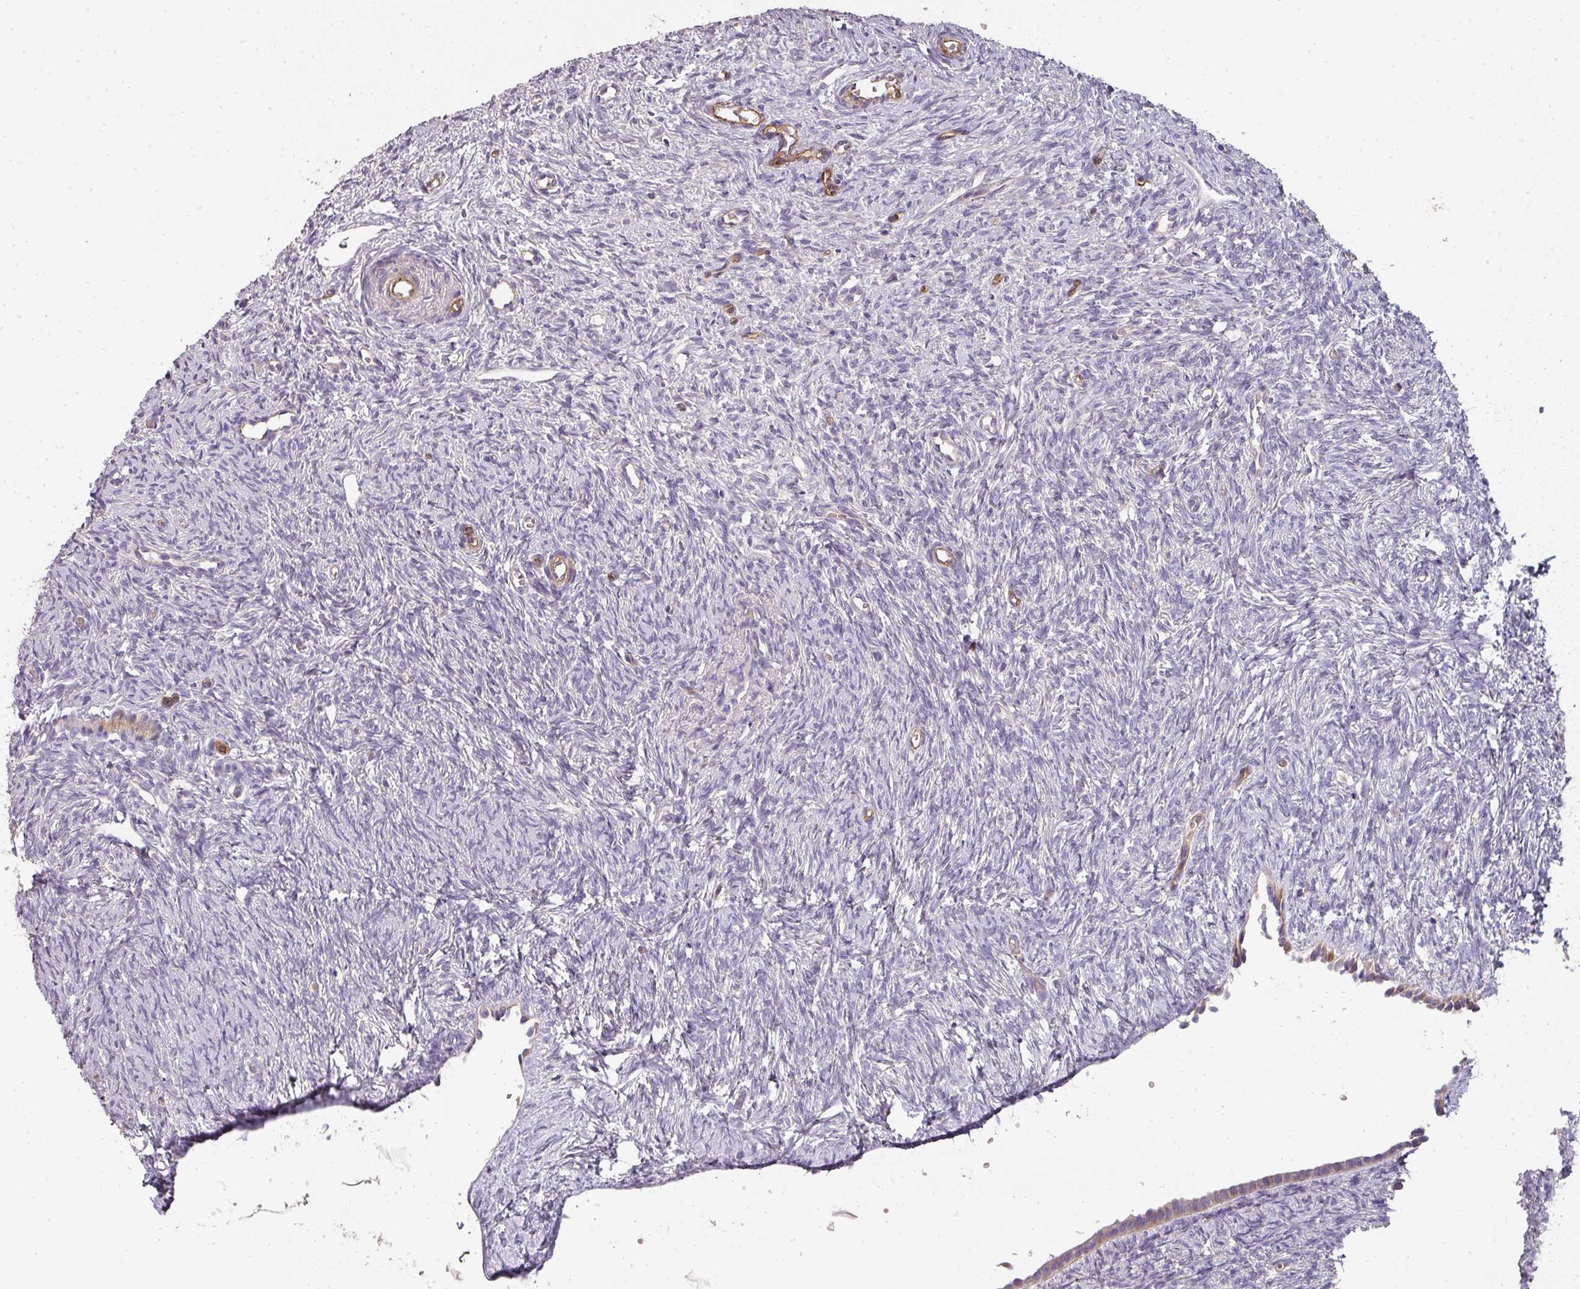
{"staining": {"intensity": "negative", "quantity": "none", "location": "none"}, "tissue": "ovary", "cell_type": "Ovarian stroma cells", "image_type": "normal", "snomed": [{"axis": "morphology", "description": "Normal tissue, NOS"}, {"axis": "topography", "description": "Ovary"}], "caption": "A micrograph of ovary stained for a protein demonstrates no brown staining in ovarian stroma cells. (DAB IHC, high magnification).", "gene": "PCDH1", "patient": {"sex": "female", "age": 51}}